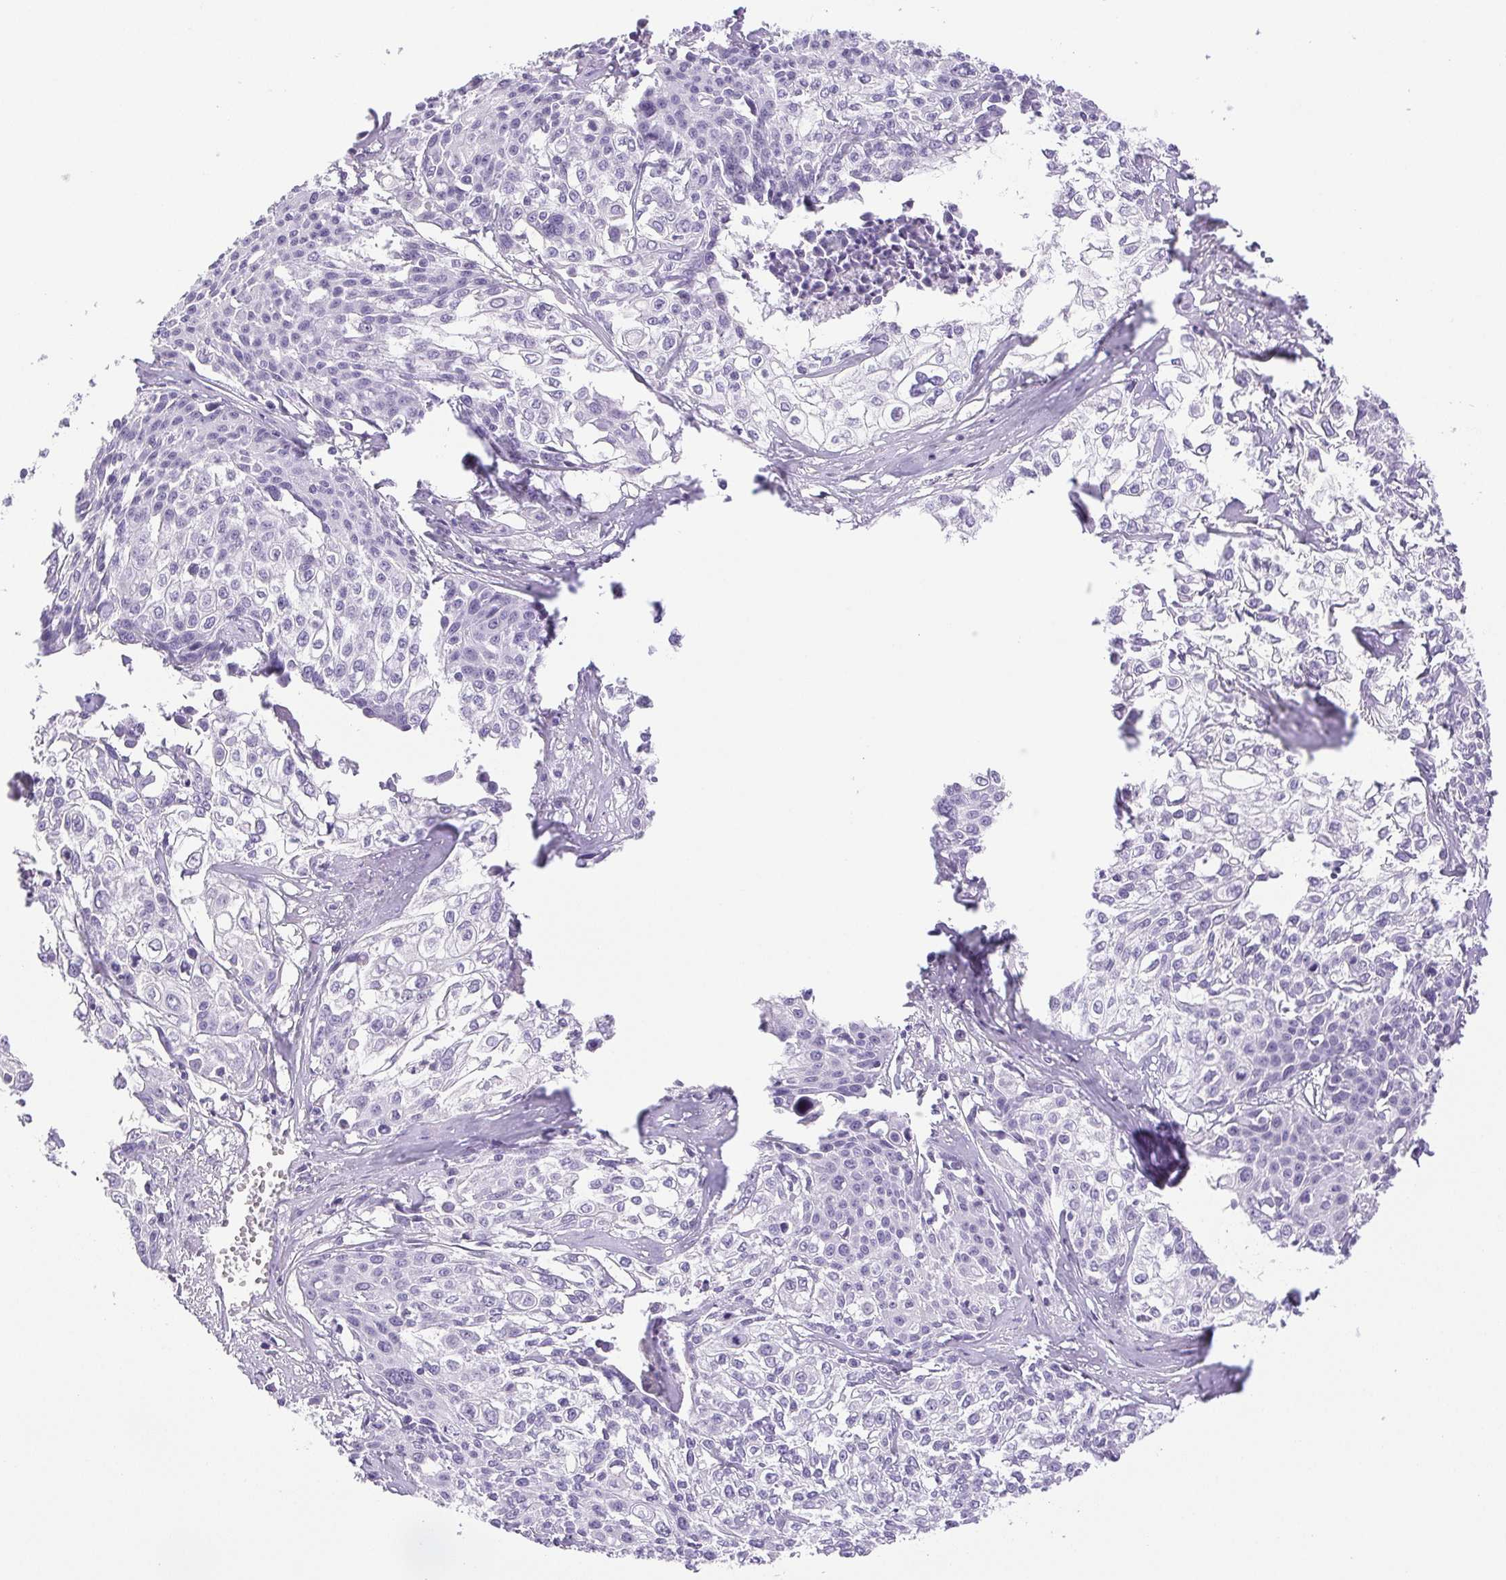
{"staining": {"intensity": "negative", "quantity": "none", "location": "none"}, "tissue": "cervical cancer", "cell_type": "Tumor cells", "image_type": "cancer", "snomed": [{"axis": "morphology", "description": "Squamous cell carcinoma, NOS"}, {"axis": "topography", "description": "Cervix"}], "caption": "IHC photomicrograph of neoplastic tissue: cervical cancer (squamous cell carcinoma) stained with DAB (3,3'-diaminobenzidine) demonstrates no significant protein positivity in tumor cells. (DAB immunohistochemistry with hematoxylin counter stain).", "gene": "HLA-G", "patient": {"sex": "female", "age": 39}}